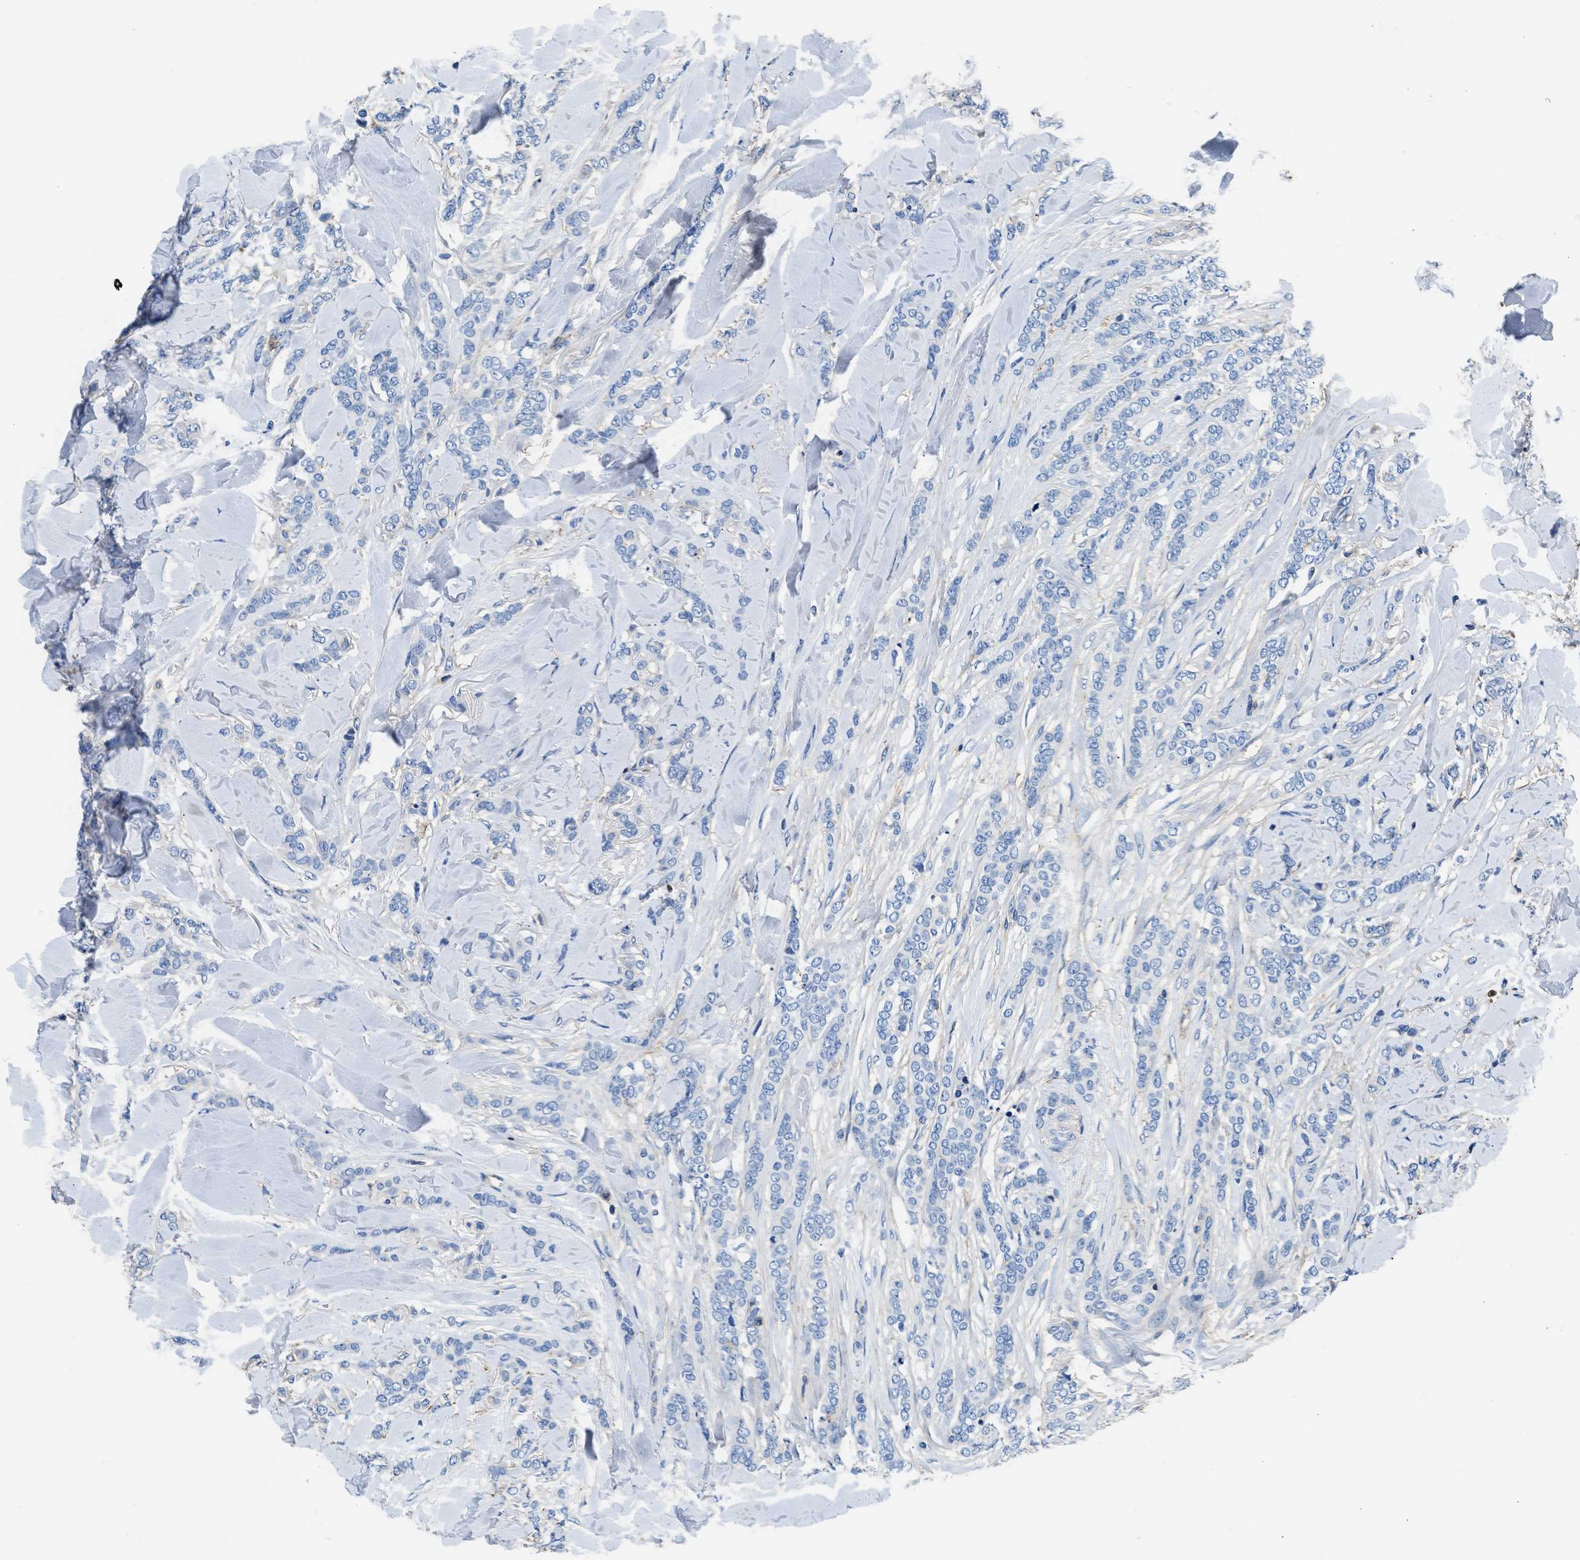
{"staining": {"intensity": "negative", "quantity": "none", "location": "none"}, "tissue": "breast cancer", "cell_type": "Tumor cells", "image_type": "cancer", "snomed": [{"axis": "morphology", "description": "Lobular carcinoma"}, {"axis": "topography", "description": "Skin"}, {"axis": "topography", "description": "Breast"}], "caption": "Breast cancer was stained to show a protein in brown. There is no significant positivity in tumor cells.", "gene": "KCNQ4", "patient": {"sex": "female", "age": 46}}